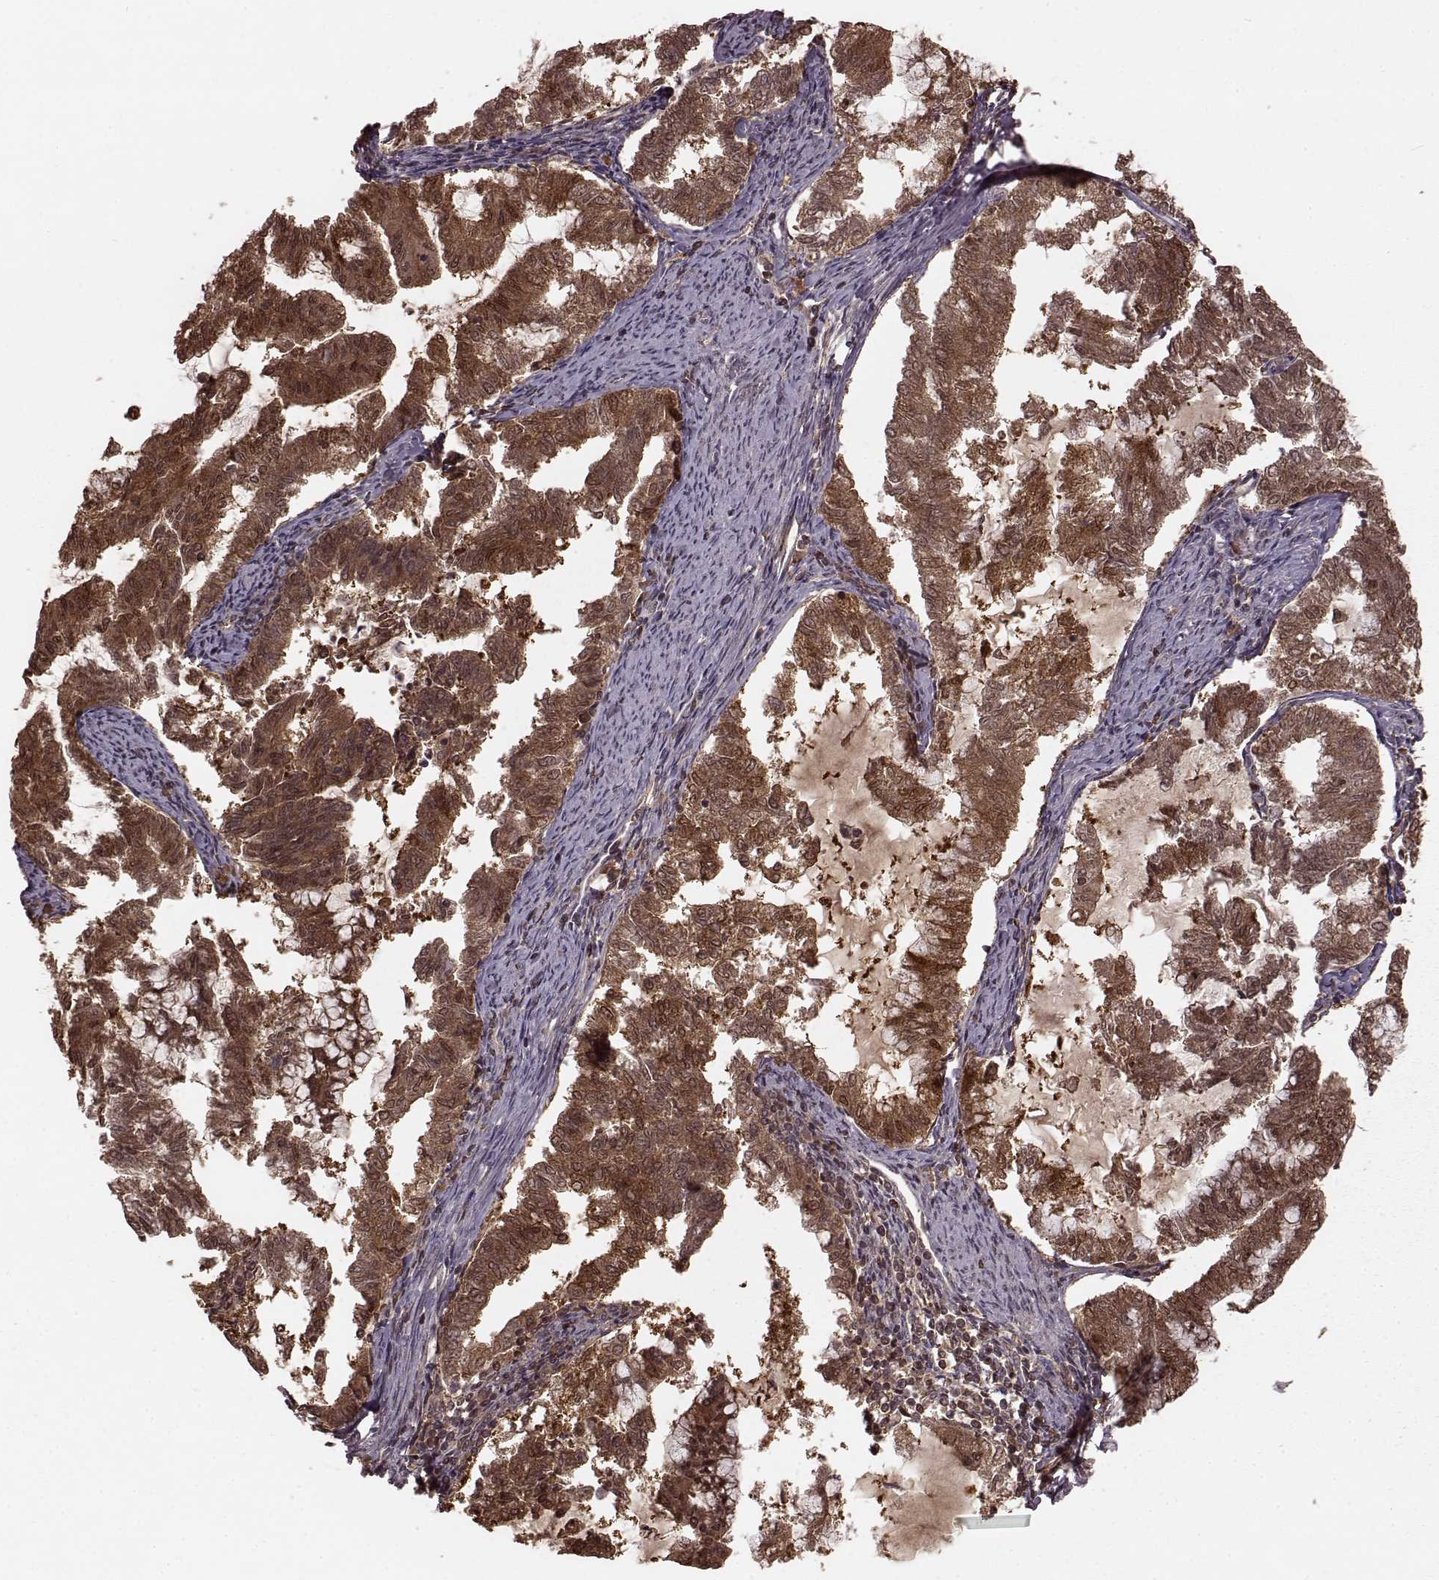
{"staining": {"intensity": "moderate", "quantity": ">75%", "location": "cytoplasmic/membranous,nuclear"}, "tissue": "endometrial cancer", "cell_type": "Tumor cells", "image_type": "cancer", "snomed": [{"axis": "morphology", "description": "Adenocarcinoma, NOS"}, {"axis": "topography", "description": "Endometrium"}], "caption": "Endometrial cancer stained for a protein displays moderate cytoplasmic/membranous and nuclear positivity in tumor cells. (DAB = brown stain, brightfield microscopy at high magnification).", "gene": "GSS", "patient": {"sex": "female", "age": 79}}